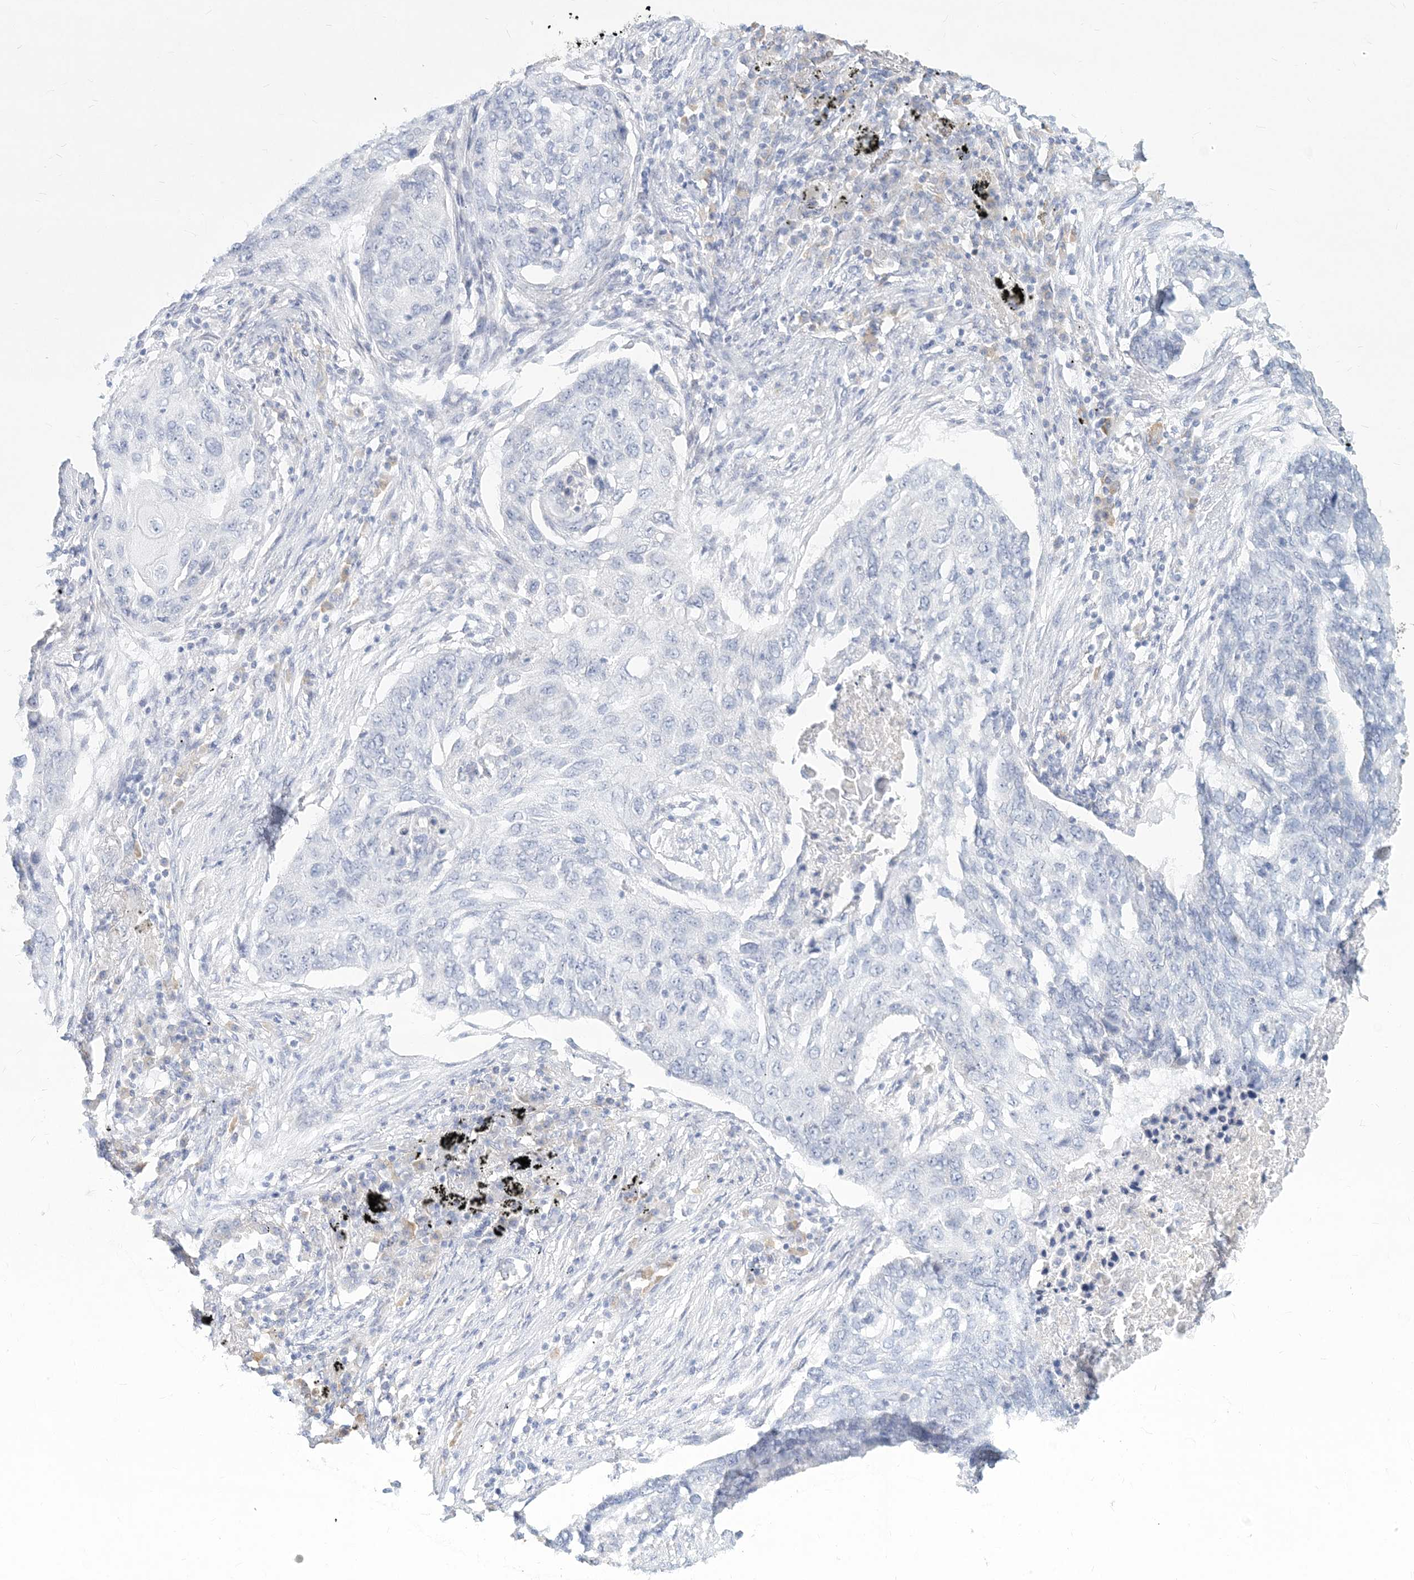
{"staining": {"intensity": "negative", "quantity": "none", "location": "none"}, "tissue": "lung cancer", "cell_type": "Tumor cells", "image_type": "cancer", "snomed": [{"axis": "morphology", "description": "Squamous cell carcinoma, NOS"}, {"axis": "topography", "description": "Lung"}], "caption": "Immunohistochemistry (IHC) image of lung squamous cell carcinoma stained for a protein (brown), which demonstrates no staining in tumor cells. (DAB (3,3'-diaminobenzidine) immunohistochemistry (IHC) with hematoxylin counter stain).", "gene": "CSN1S1", "patient": {"sex": "female", "age": 63}}